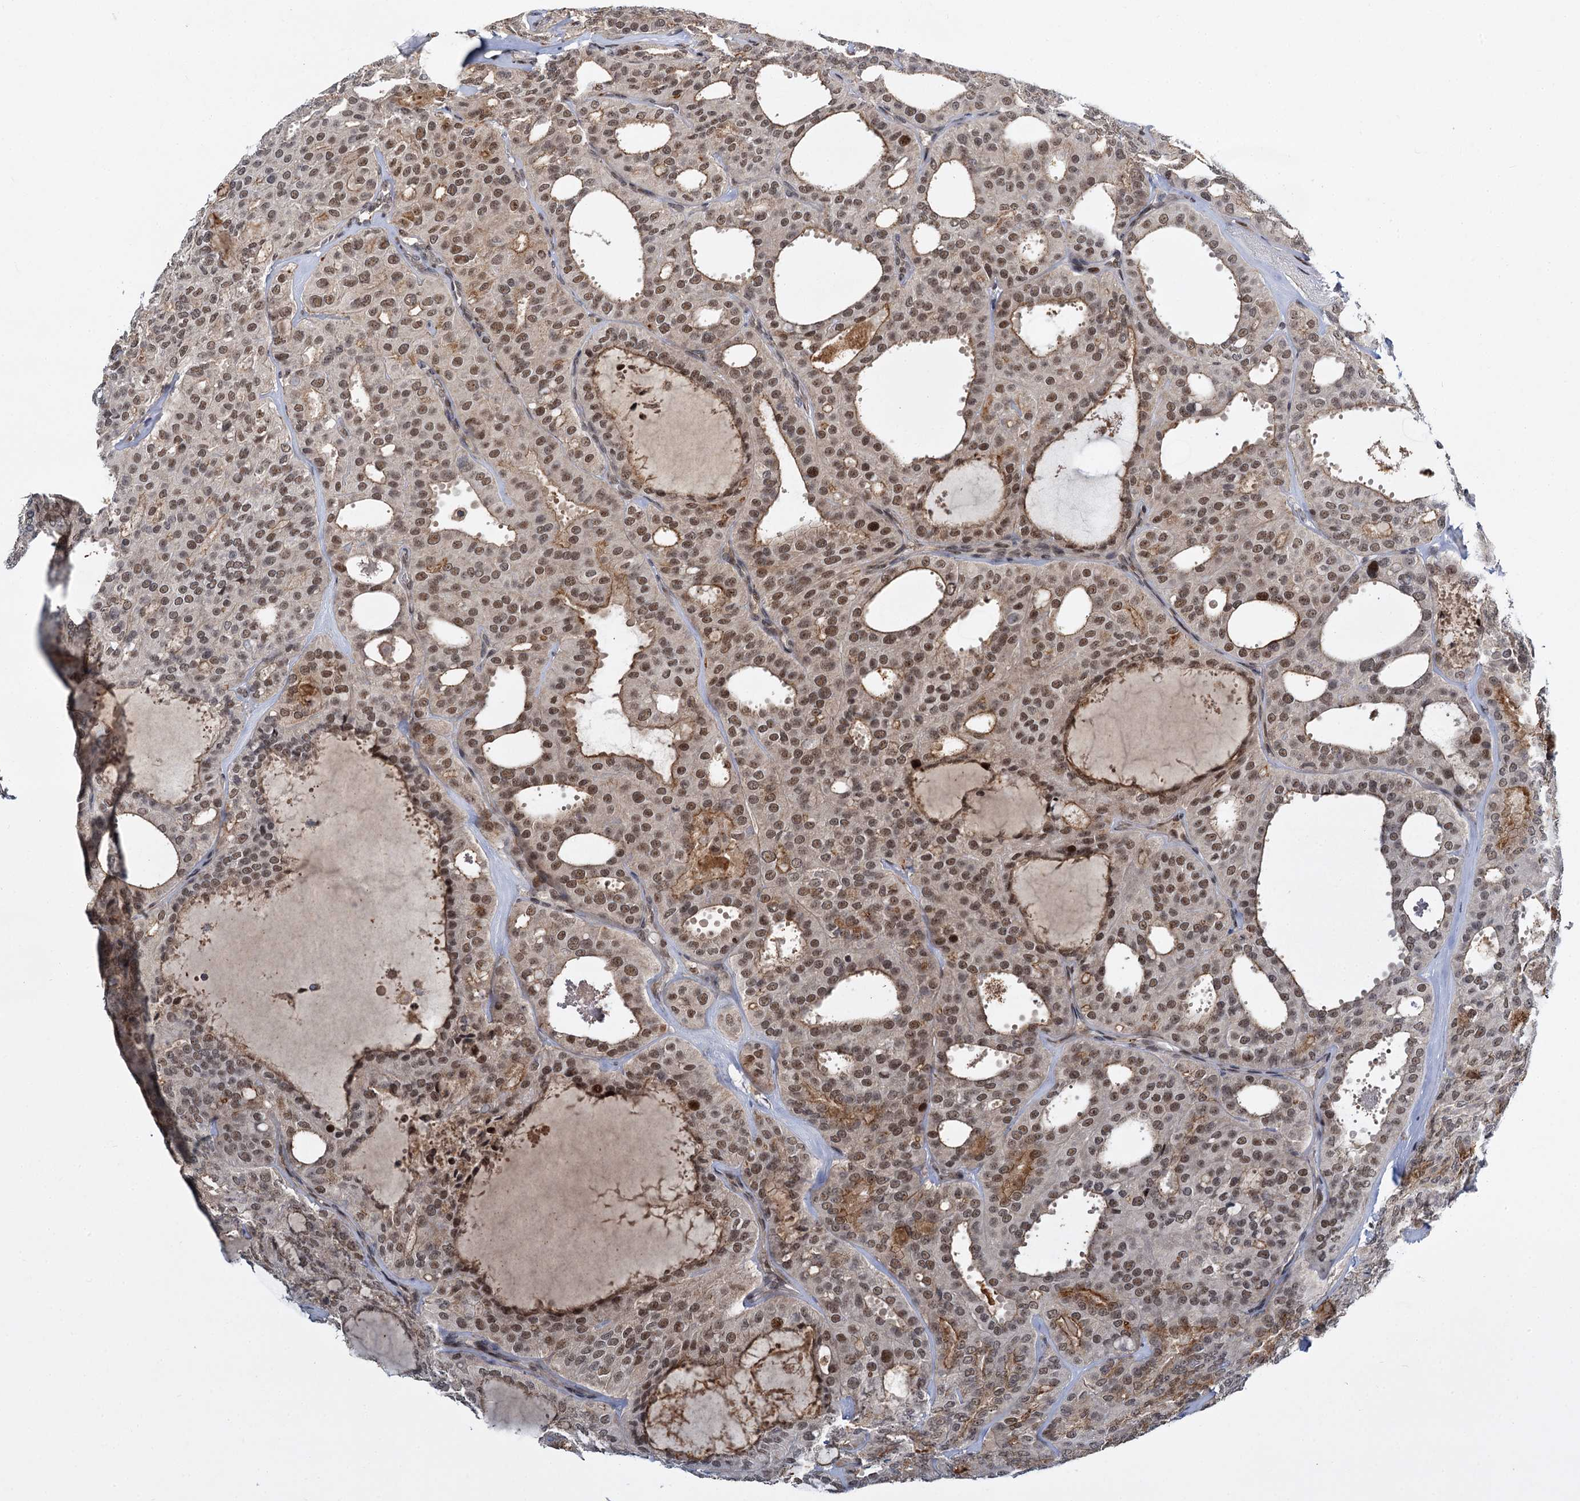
{"staining": {"intensity": "moderate", "quantity": ">75%", "location": "cytoplasmic/membranous,nuclear"}, "tissue": "thyroid cancer", "cell_type": "Tumor cells", "image_type": "cancer", "snomed": [{"axis": "morphology", "description": "Follicular adenoma carcinoma, NOS"}, {"axis": "topography", "description": "Thyroid gland"}], "caption": "Protein expression analysis of human thyroid cancer reveals moderate cytoplasmic/membranous and nuclear staining in about >75% of tumor cells.", "gene": "MBD6", "patient": {"sex": "male", "age": 75}}